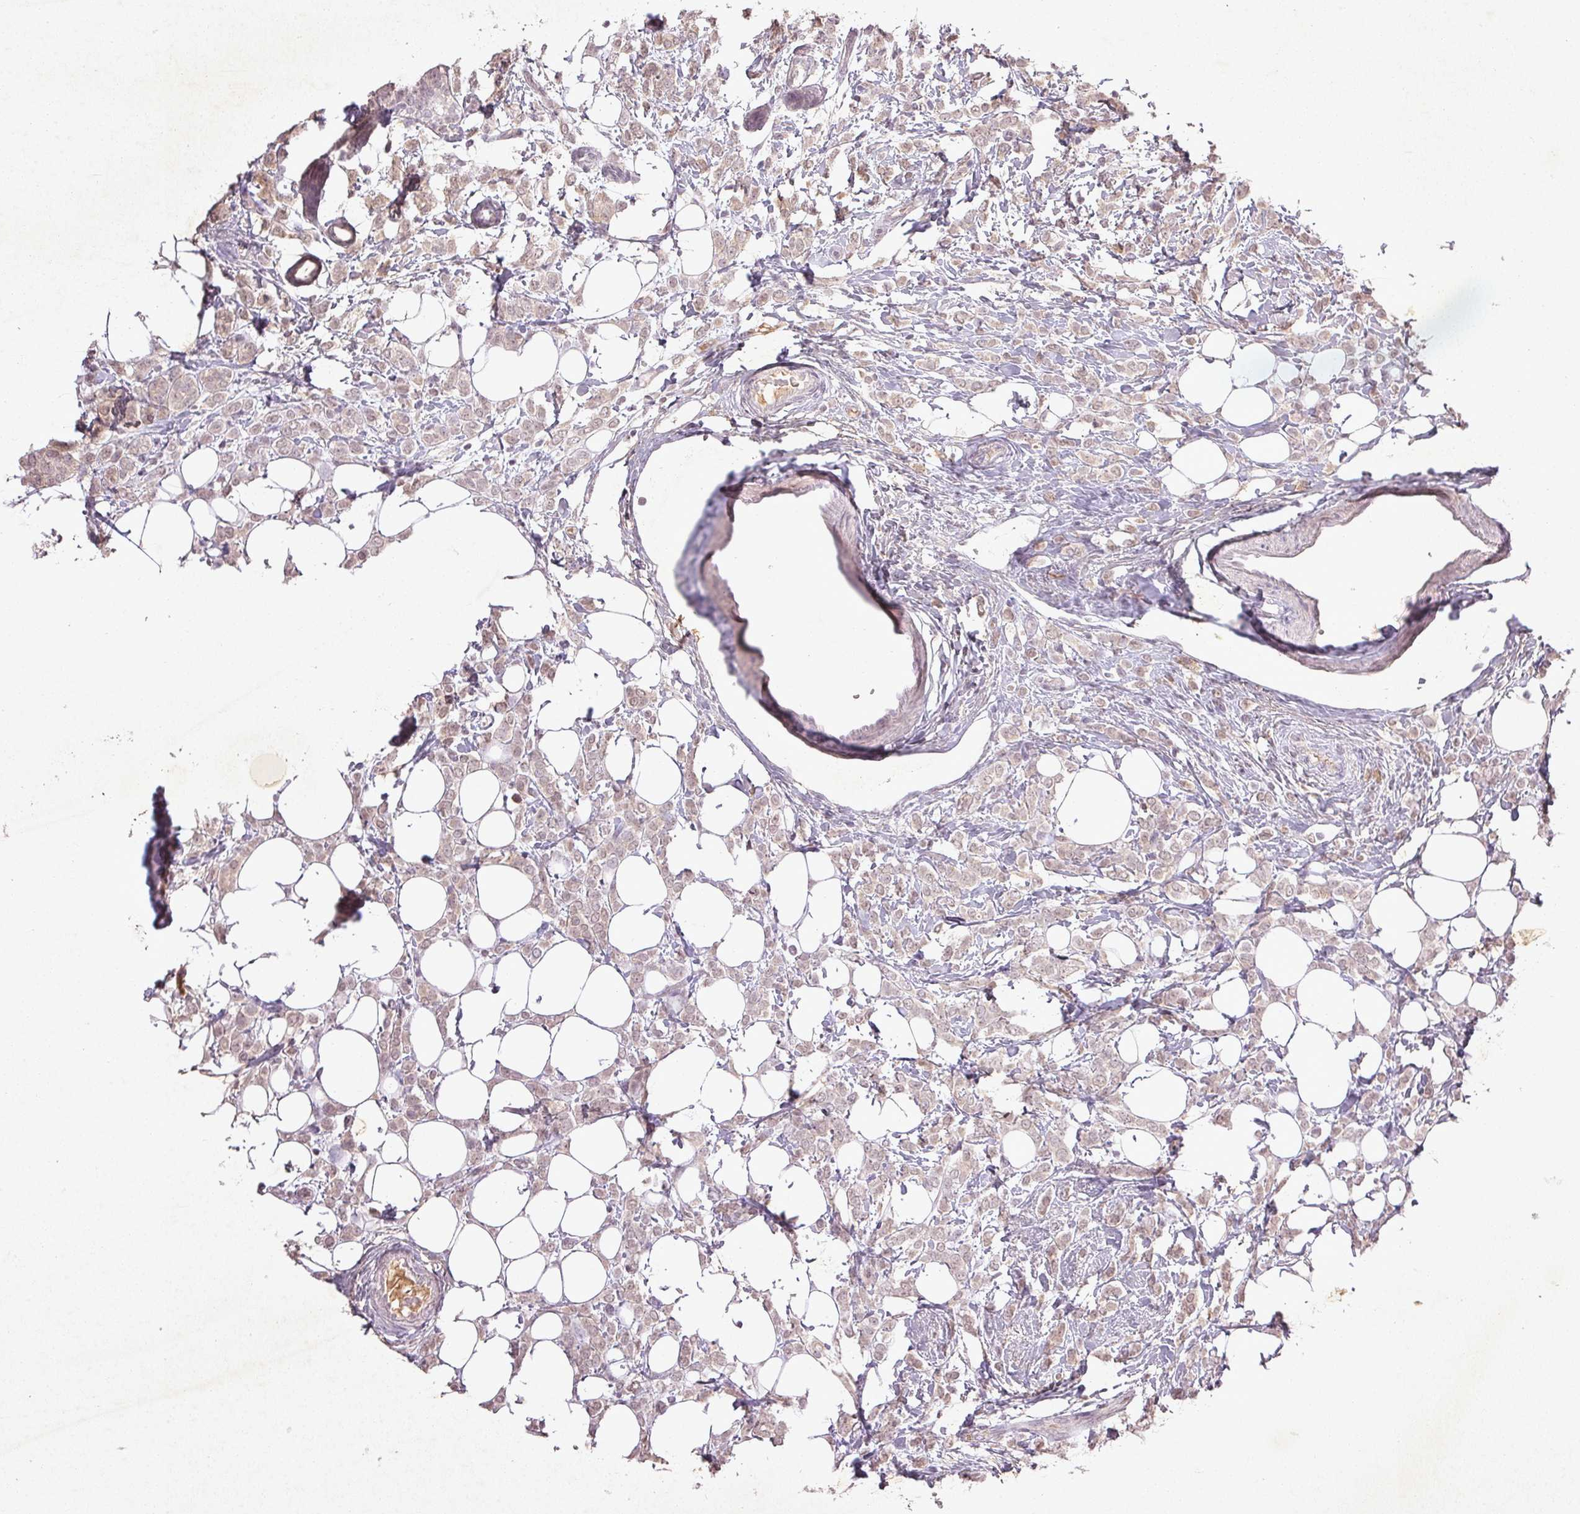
{"staining": {"intensity": "negative", "quantity": "none", "location": "none"}, "tissue": "breast cancer", "cell_type": "Tumor cells", "image_type": "cancer", "snomed": [{"axis": "morphology", "description": "Lobular carcinoma"}, {"axis": "topography", "description": "Breast"}], "caption": "Tumor cells are negative for protein expression in human breast cancer (lobular carcinoma).", "gene": "FAM168B", "patient": {"sex": "female", "age": 49}}